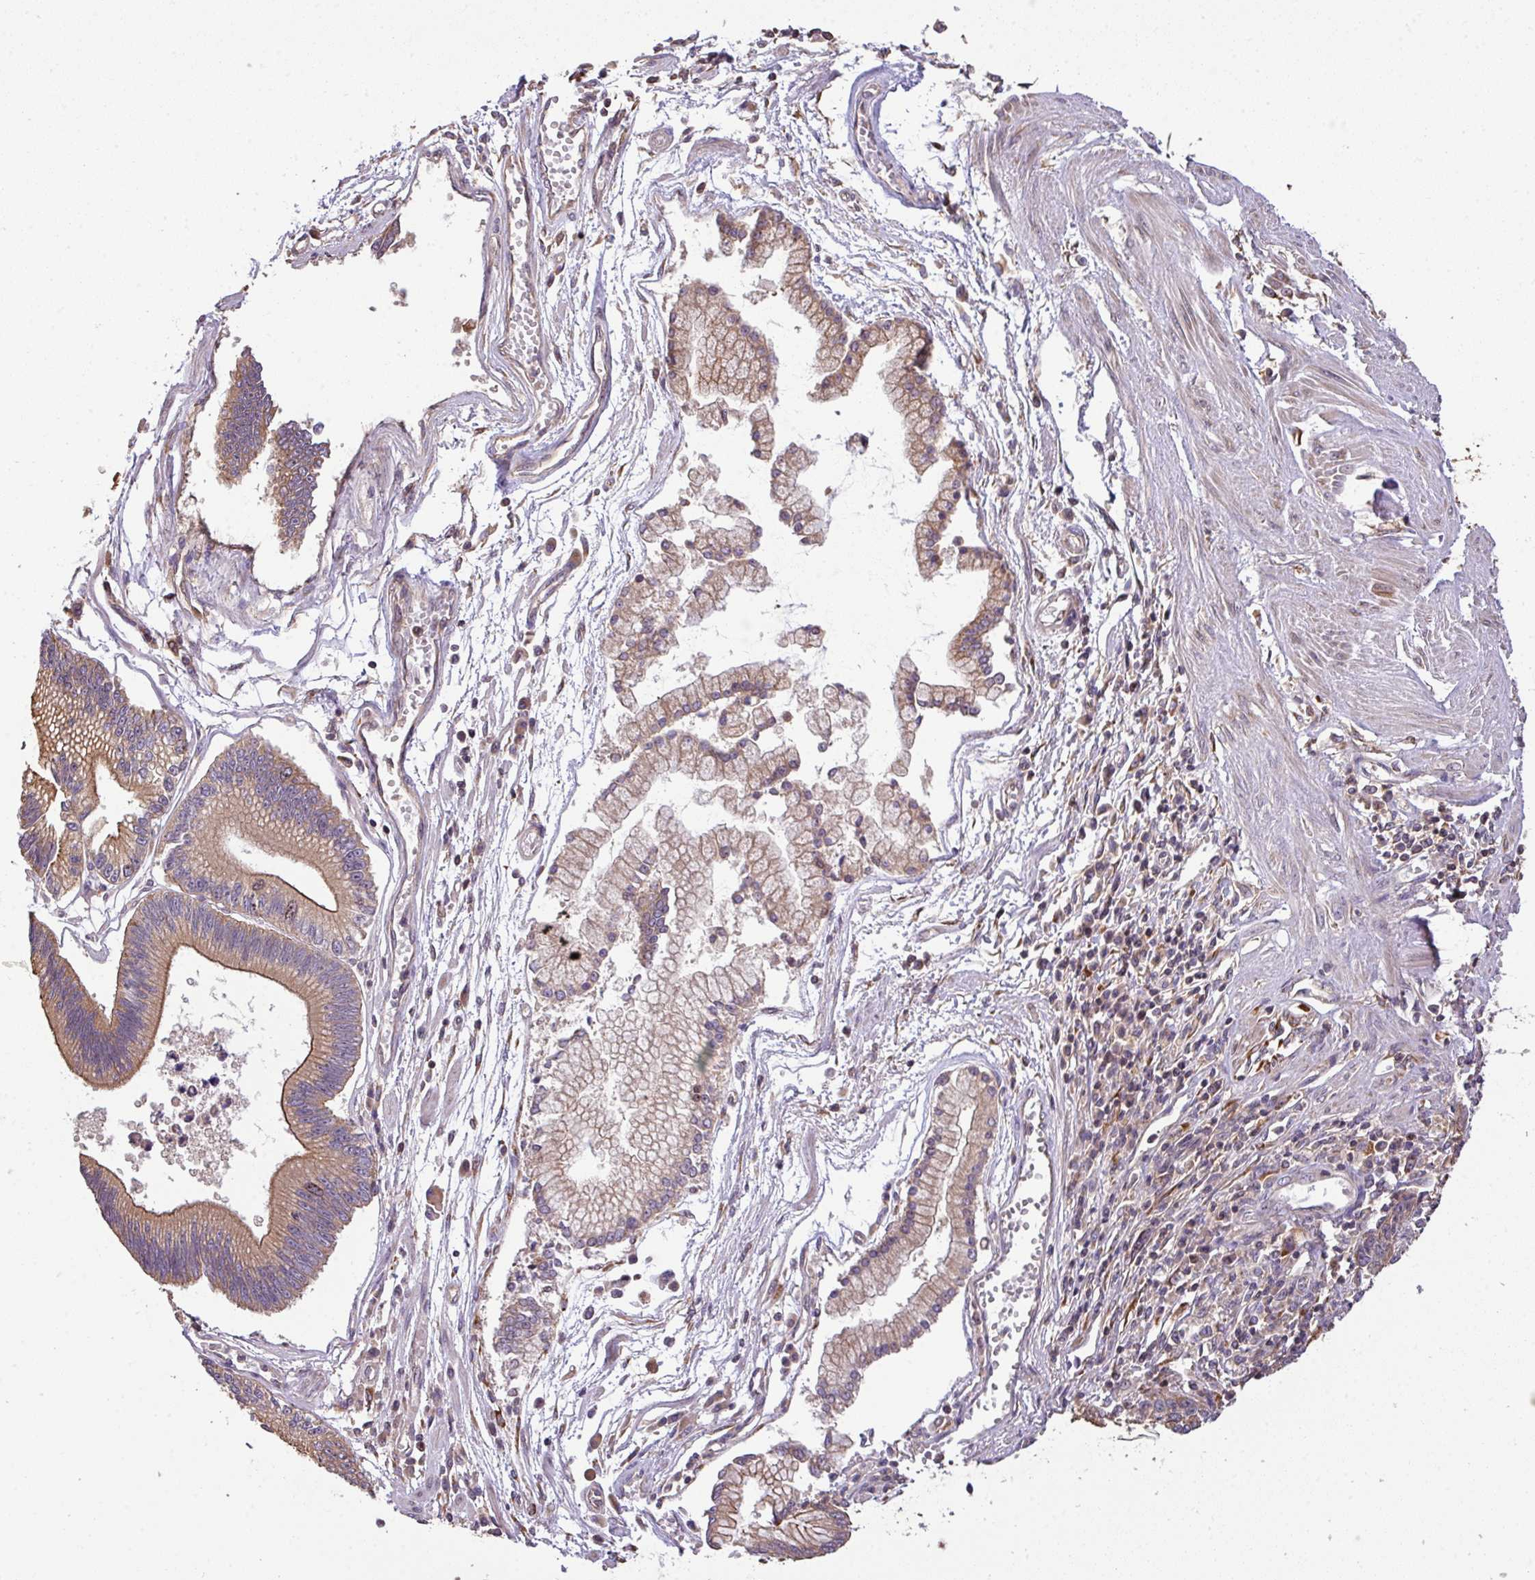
{"staining": {"intensity": "moderate", "quantity": "25%-75%", "location": "cytoplasmic/membranous,nuclear"}, "tissue": "stomach cancer", "cell_type": "Tumor cells", "image_type": "cancer", "snomed": [{"axis": "morphology", "description": "Adenocarcinoma, NOS"}, {"axis": "topography", "description": "Stomach"}], "caption": "A medium amount of moderate cytoplasmic/membranous and nuclear staining is appreciated in about 25%-75% of tumor cells in stomach adenocarcinoma tissue.", "gene": "VENTX", "patient": {"sex": "male", "age": 59}}